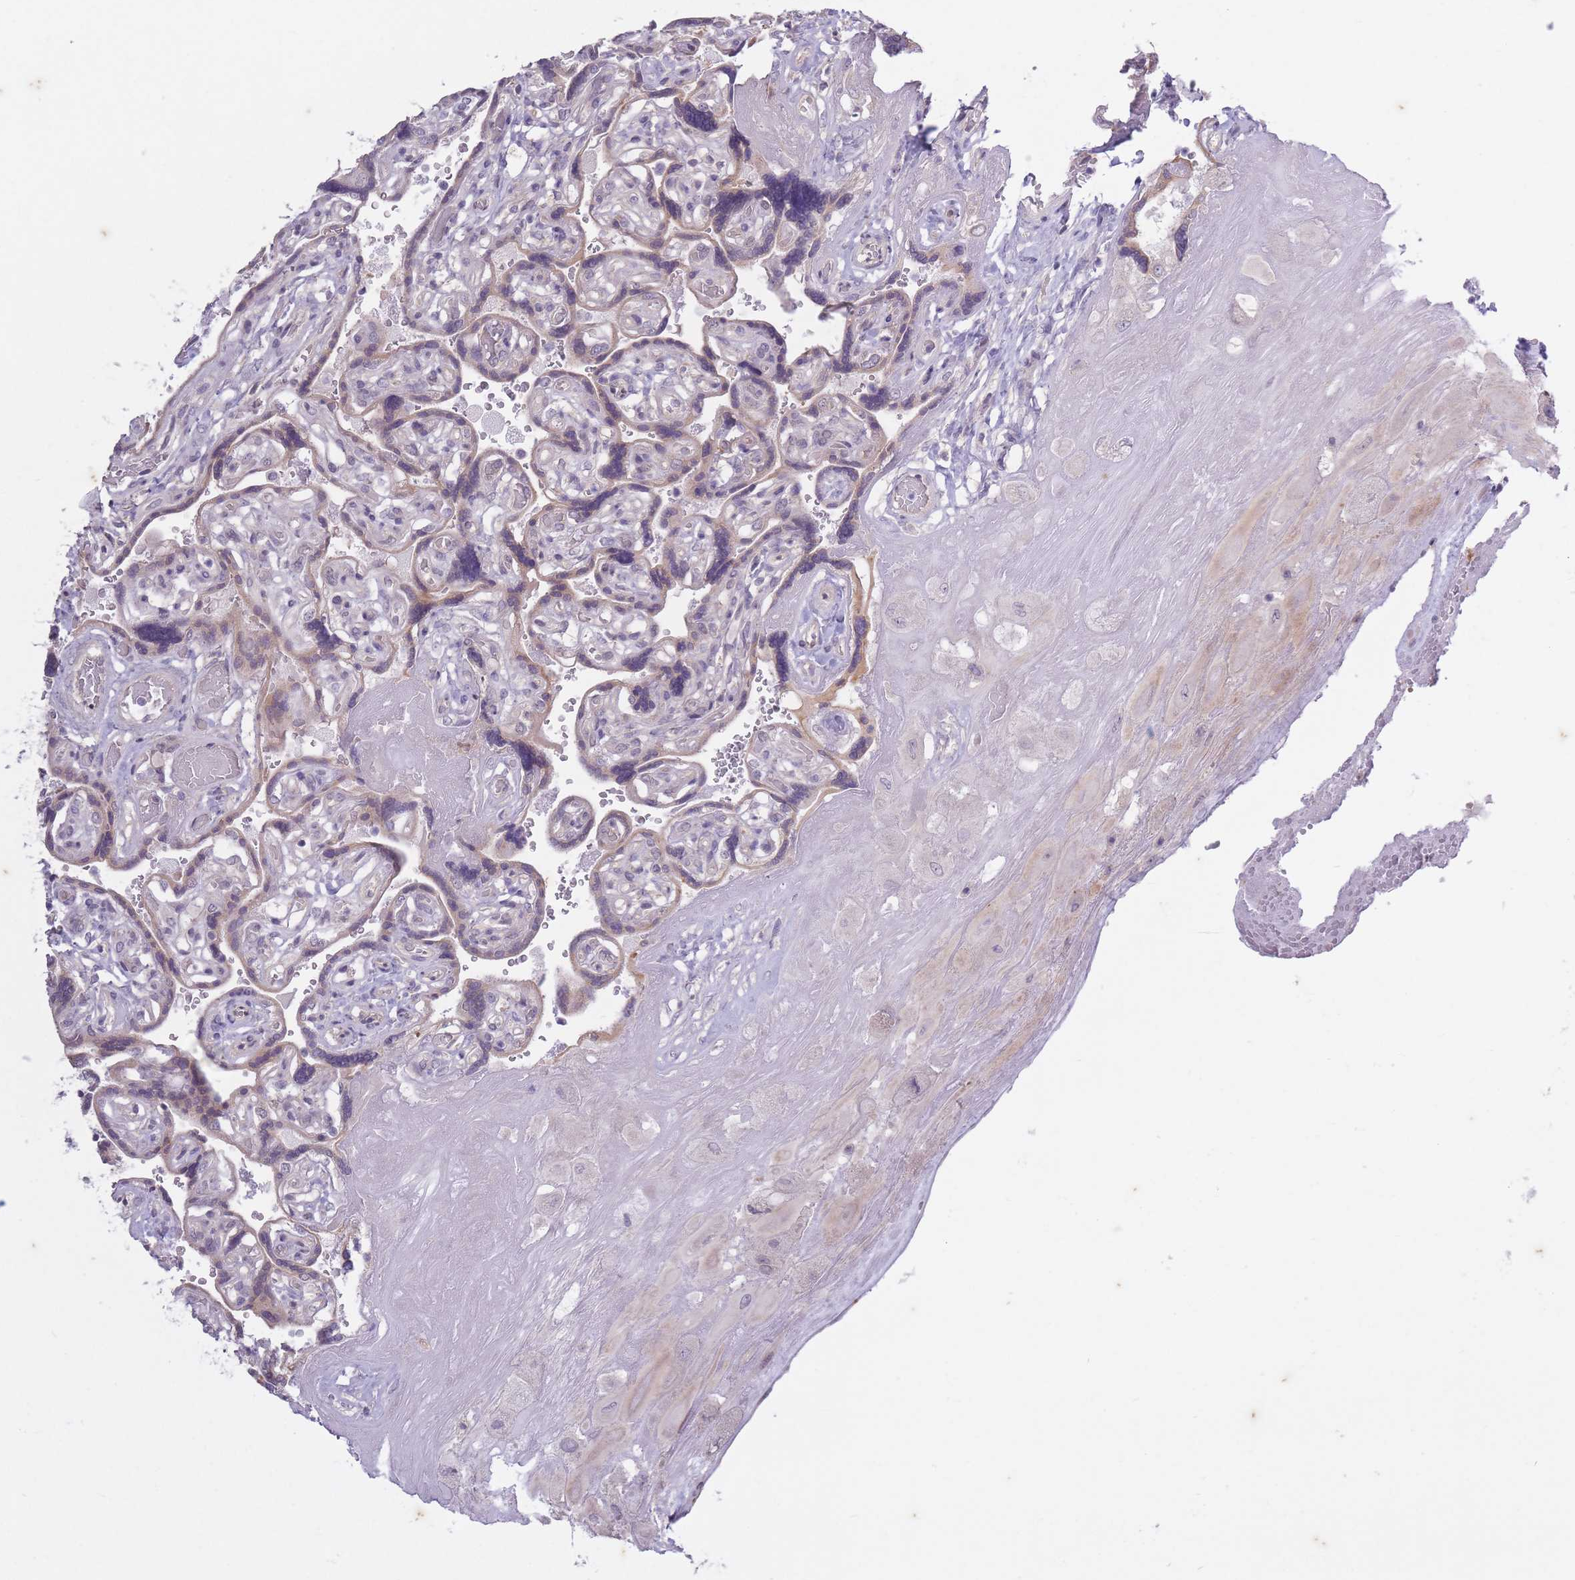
{"staining": {"intensity": "negative", "quantity": "none", "location": "none"}, "tissue": "placenta", "cell_type": "Decidual cells", "image_type": "normal", "snomed": [{"axis": "morphology", "description": "Normal tissue, NOS"}, {"axis": "topography", "description": "Placenta"}], "caption": "IHC micrograph of benign placenta stained for a protein (brown), which displays no positivity in decidual cells. (DAB immunohistochemistry (IHC) visualized using brightfield microscopy, high magnification).", "gene": "ARPIN", "patient": {"sex": "female", "age": 32}}